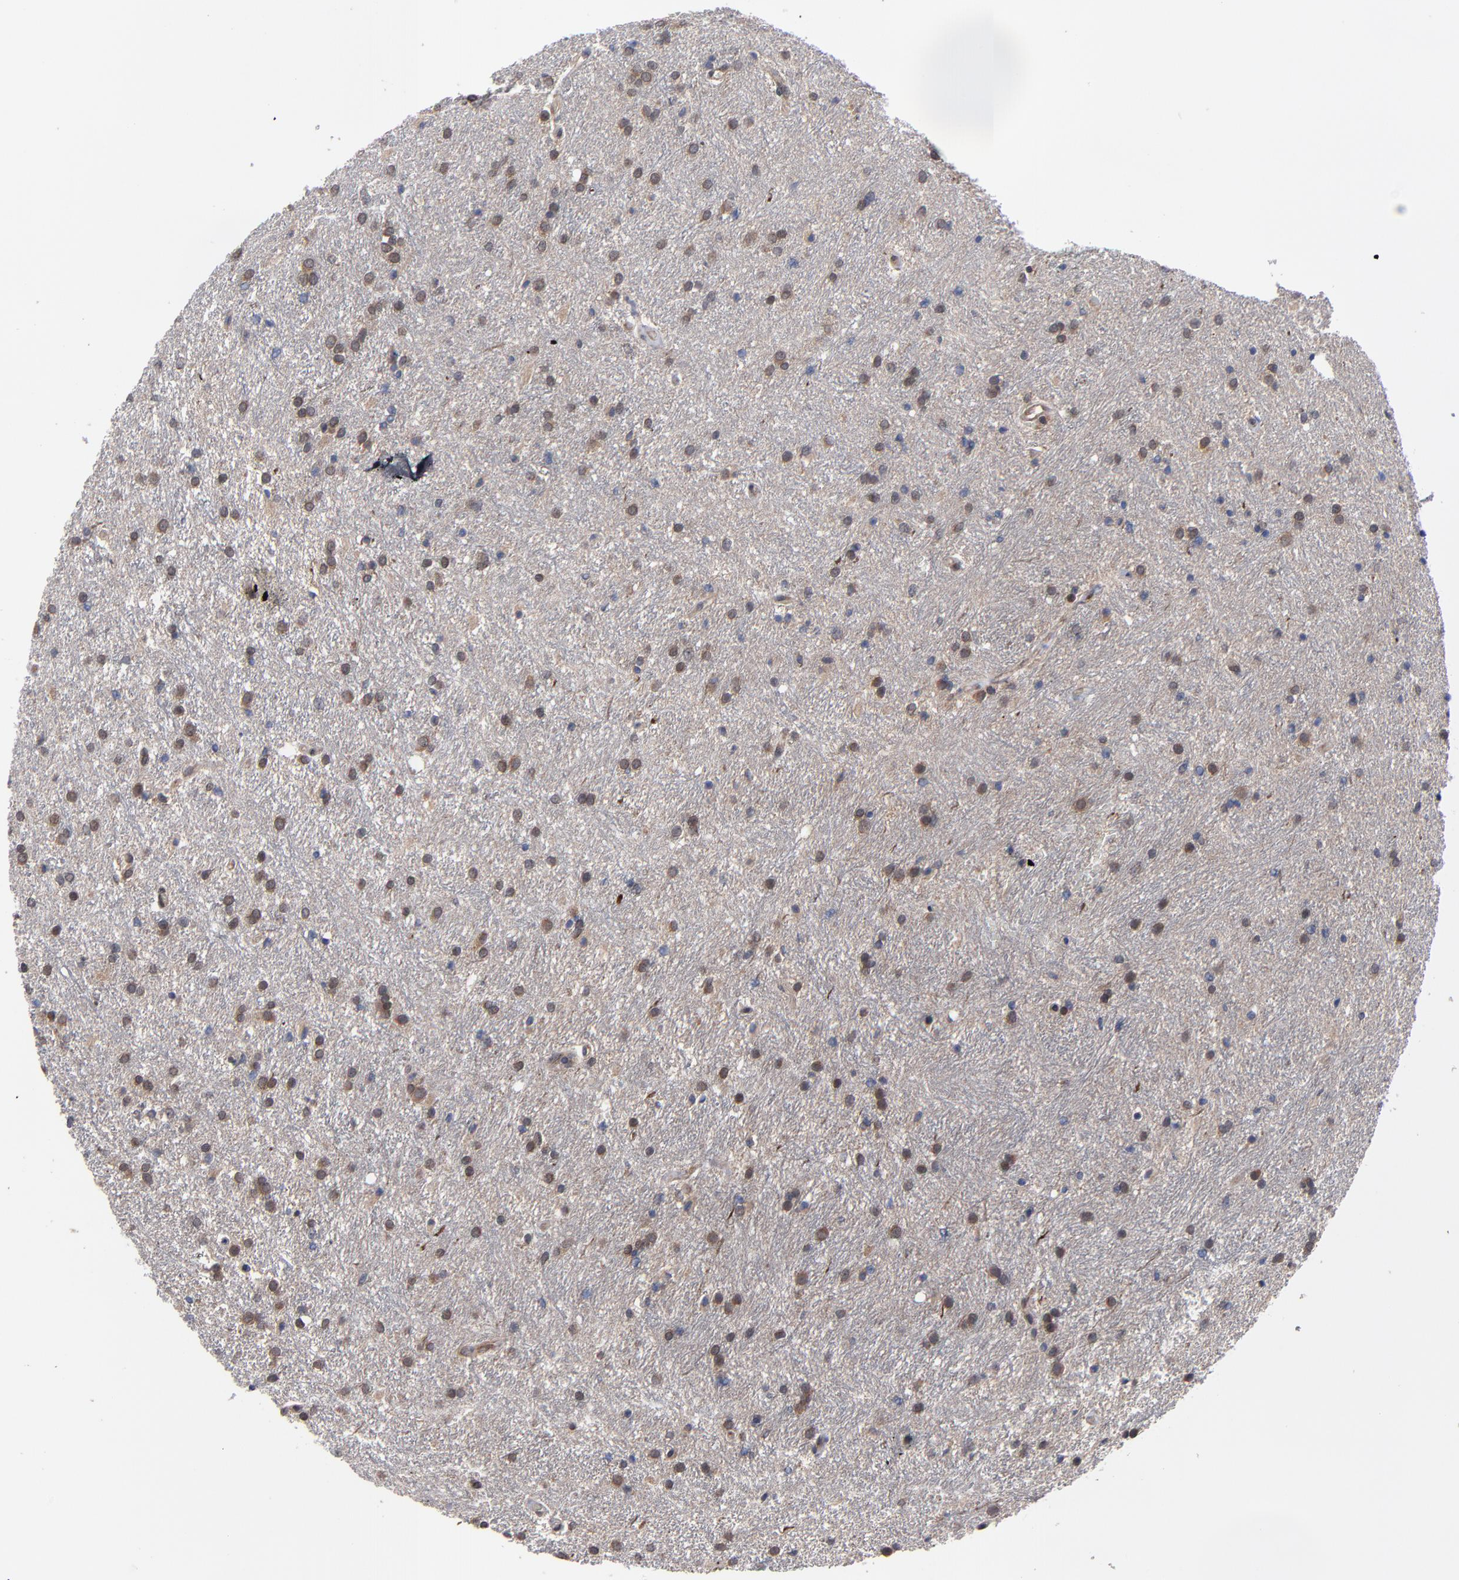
{"staining": {"intensity": "moderate", "quantity": ">75%", "location": "cytoplasmic/membranous"}, "tissue": "glioma", "cell_type": "Tumor cells", "image_type": "cancer", "snomed": [{"axis": "morphology", "description": "Glioma, malignant, High grade"}, {"axis": "topography", "description": "Brain"}], "caption": "Protein expression analysis of malignant glioma (high-grade) exhibits moderate cytoplasmic/membranous expression in about >75% of tumor cells.", "gene": "ALG13", "patient": {"sex": "female", "age": 50}}